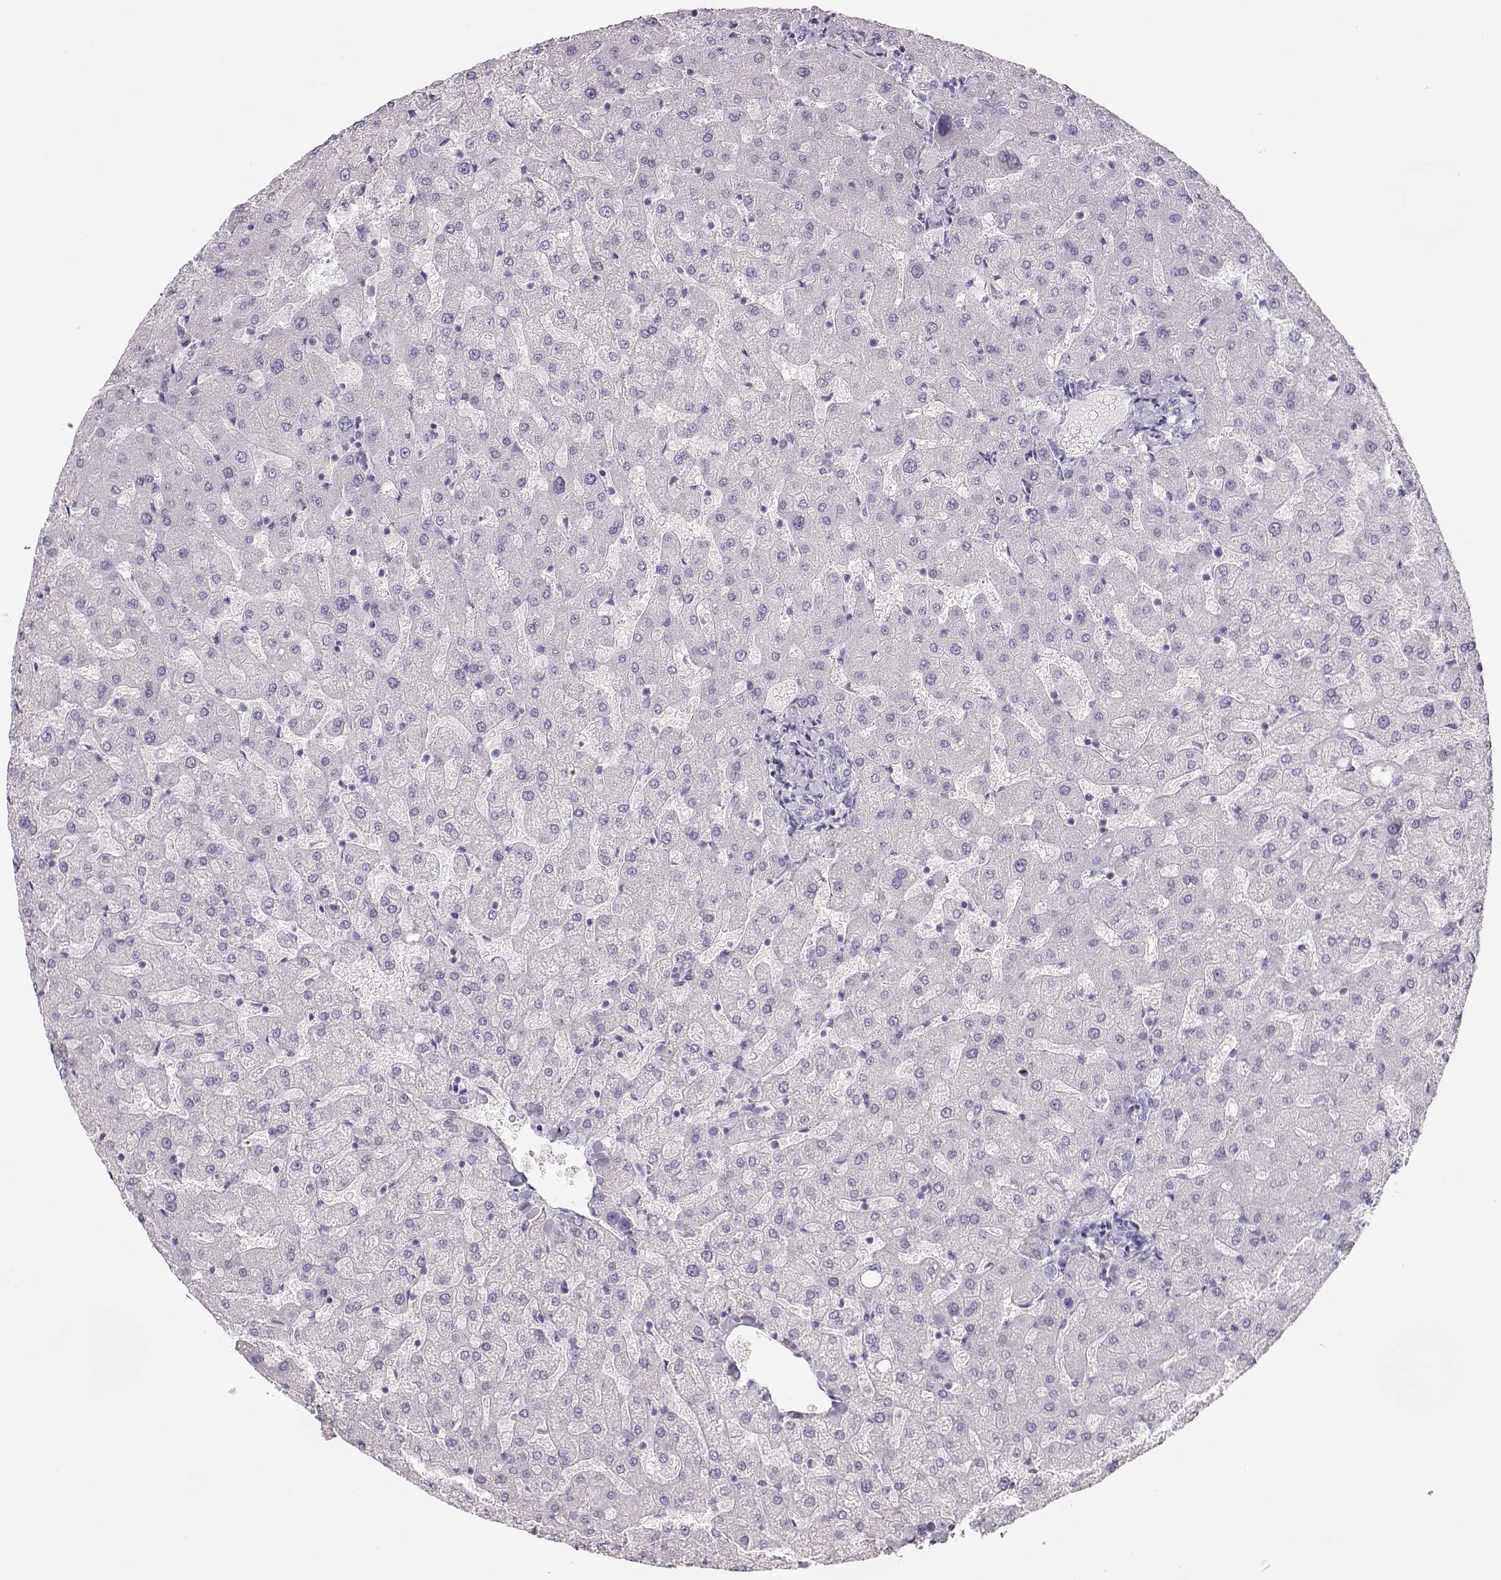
{"staining": {"intensity": "negative", "quantity": "none", "location": "none"}, "tissue": "liver", "cell_type": "Cholangiocytes", "image_type": "normal", "snomed": [{"axis": "morphology", "description": "Normal tissue, NOS"}, {"axis": "topography", "description": "Liver"}], "caption": "IHC image of unremarkable liver: liver stained with DAB (3,3'-diaminobenzidine) demonstrates no significant protein staining in cholangiocytes. The staining is performed using DAB (3,3'-diaminobenzidine) brown chromogen with nuclei counter-stained in using hematoxylin.", "gene": "IMPG1", "patient": {"sex": "female", "age": 50}}